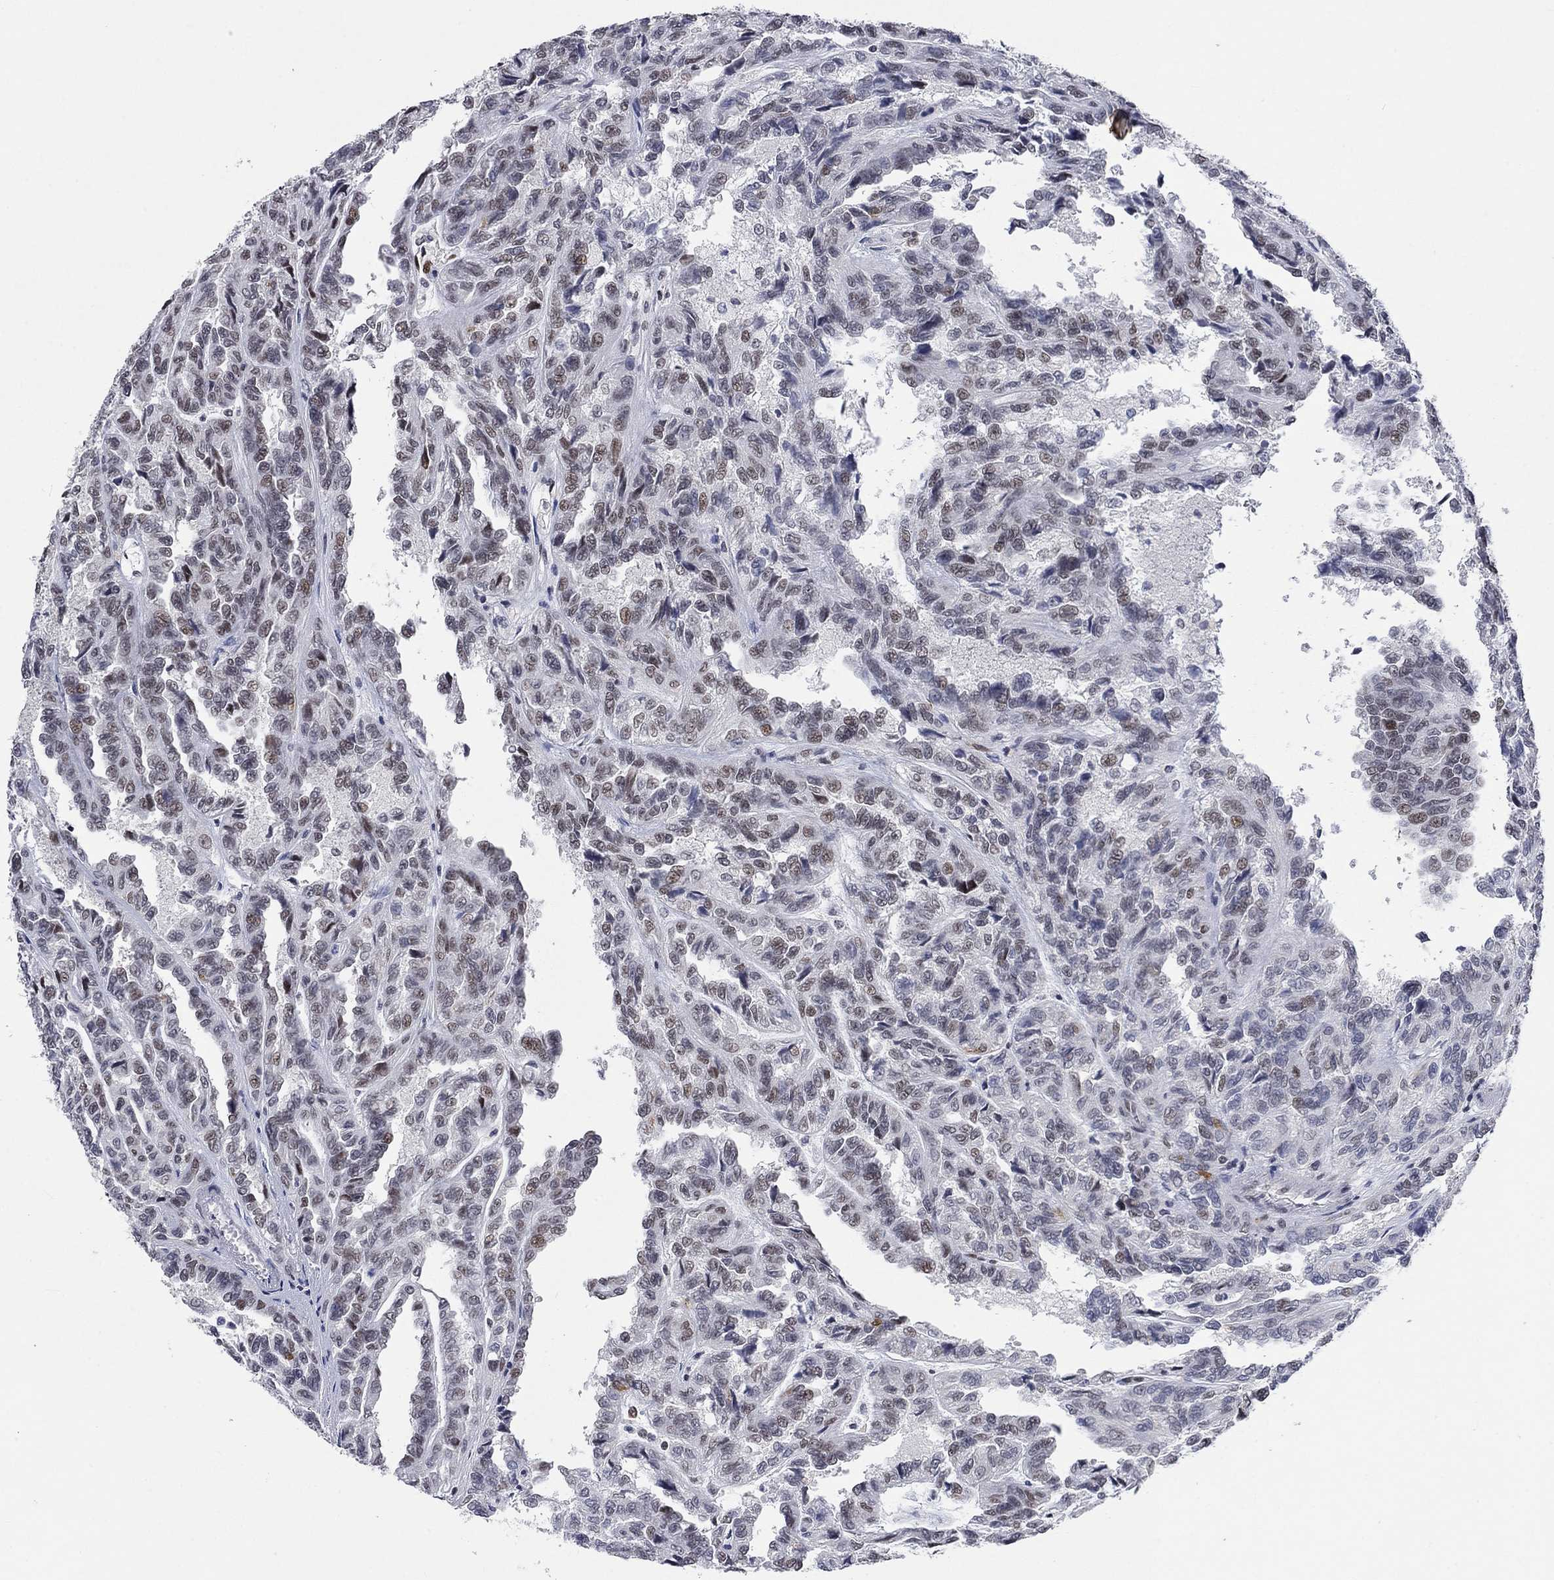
{"staining": {"intensity": "moderate", "quantity": "<25%", "location": "nuclear"}, "tissue": "renal cancer", "cell_type": "Tumor cells", "image_type": "cancer", "snomed": [{"axis": "morphology", "description": "Adenocarcinoma, NOS"}, {"axis": "topography", "description": "Kidney"}], "caption": "Human renal adenocarcinoma stained with a protein marker exhibits moderate staining in tumor cells.", "gene": "HCFC1", "patient": {"sex": "male", "age": 79}}